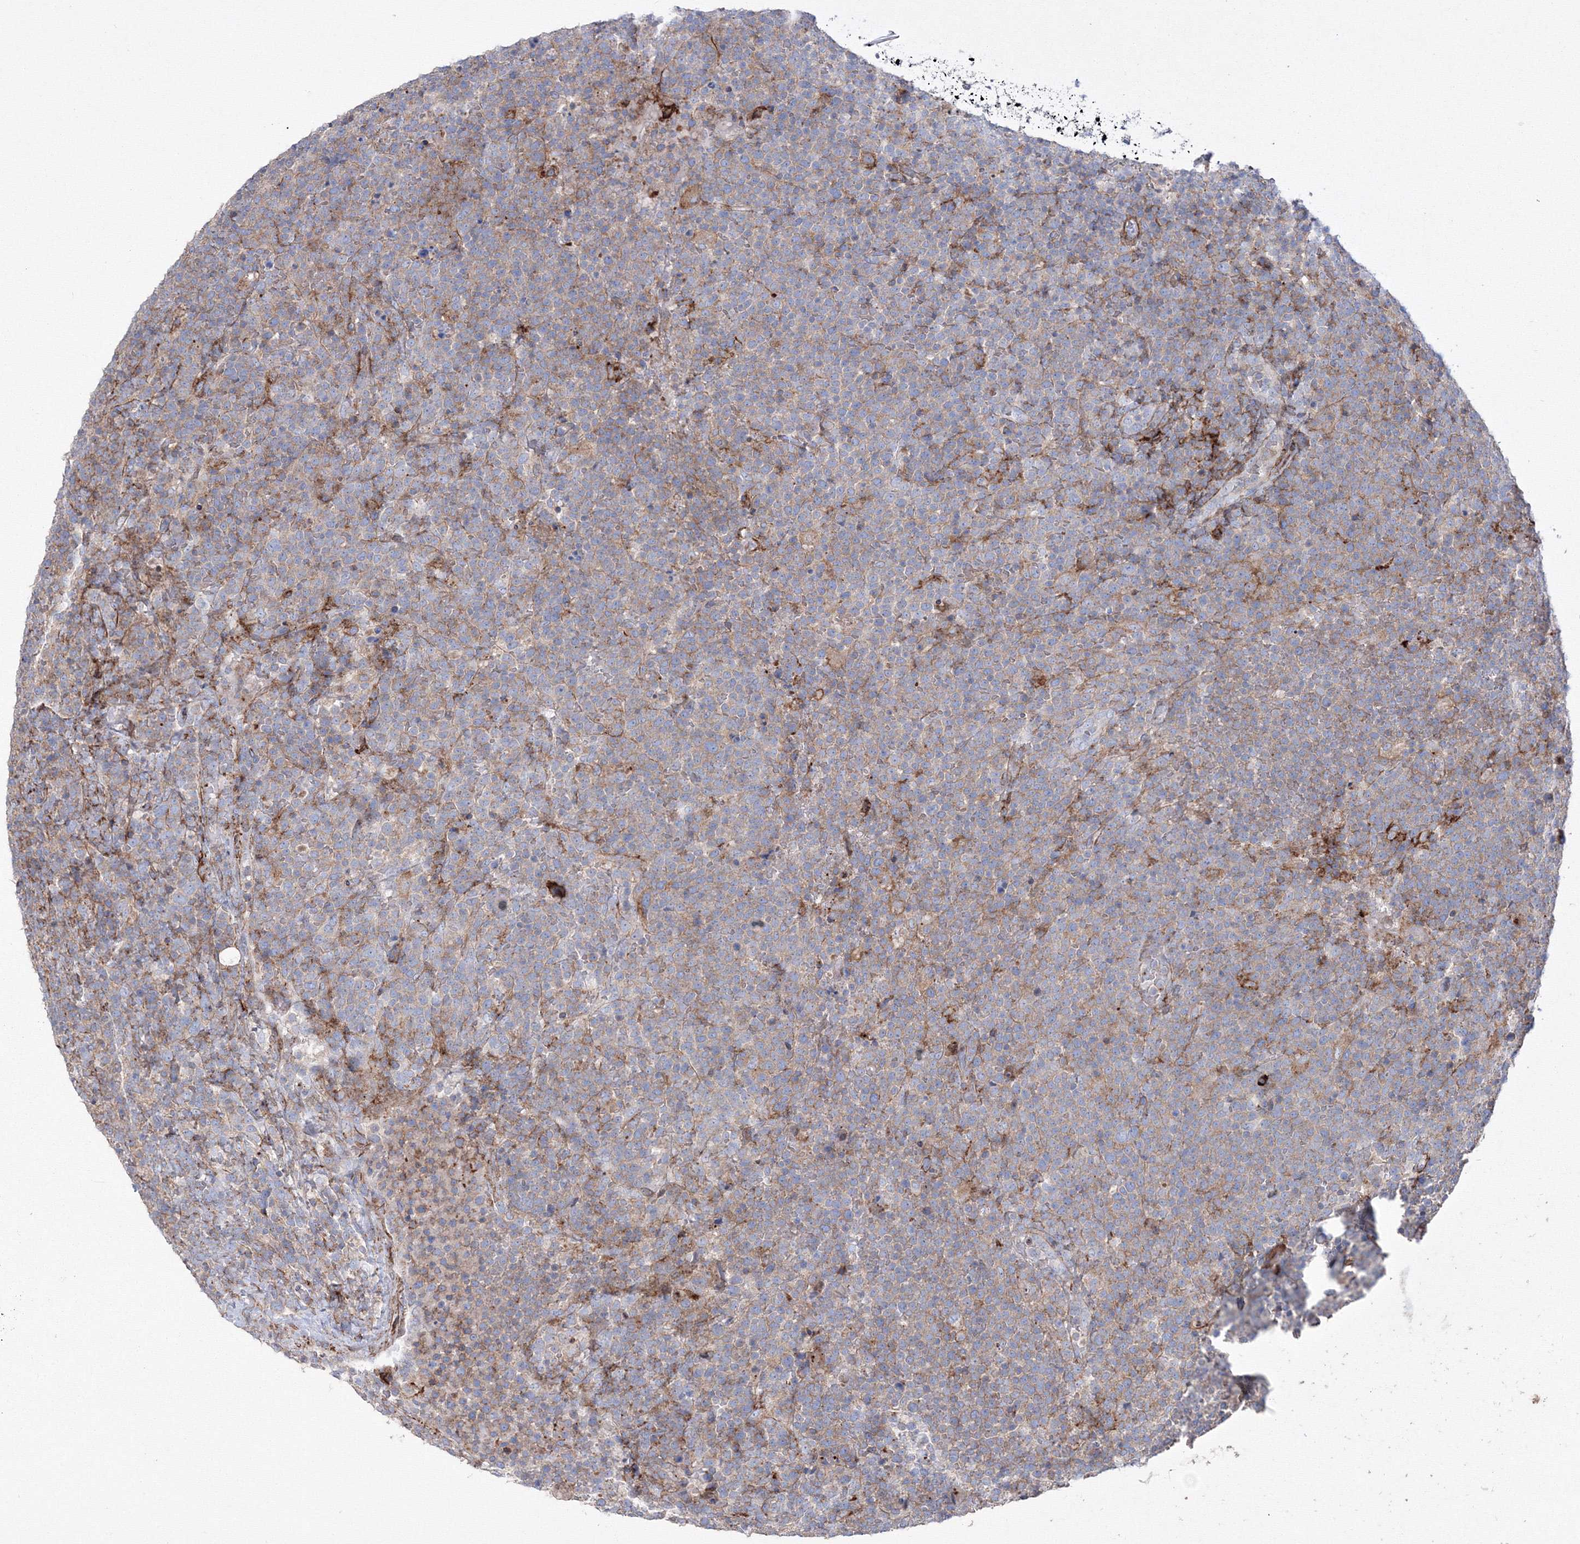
{"staining": {"intensity": "moderate", "quantity": "<25%", "location": "cytoplasmic/membranous"}, "tissue": "lymphoma", "cell_type": "Tumor cells", "image_type": "cancer", "snomed": [{"axis": "morphology", "description": "Malignant lymphoma, non-Hodgkin's type, High grade"}, {"axis": "topography", "description": "Lymph node"}], "caption": "A high-resolution histopathology image shows immunohistochemistry (IHC) staining of malignant lymphoma, non-Hodgkin's type (high-grade), which demonstrates moderate cytoplasmic/membranous expression in about <25% of tumor cells.", "gene": "GPR82", "patient": {"sex": "male", "age": 61}}